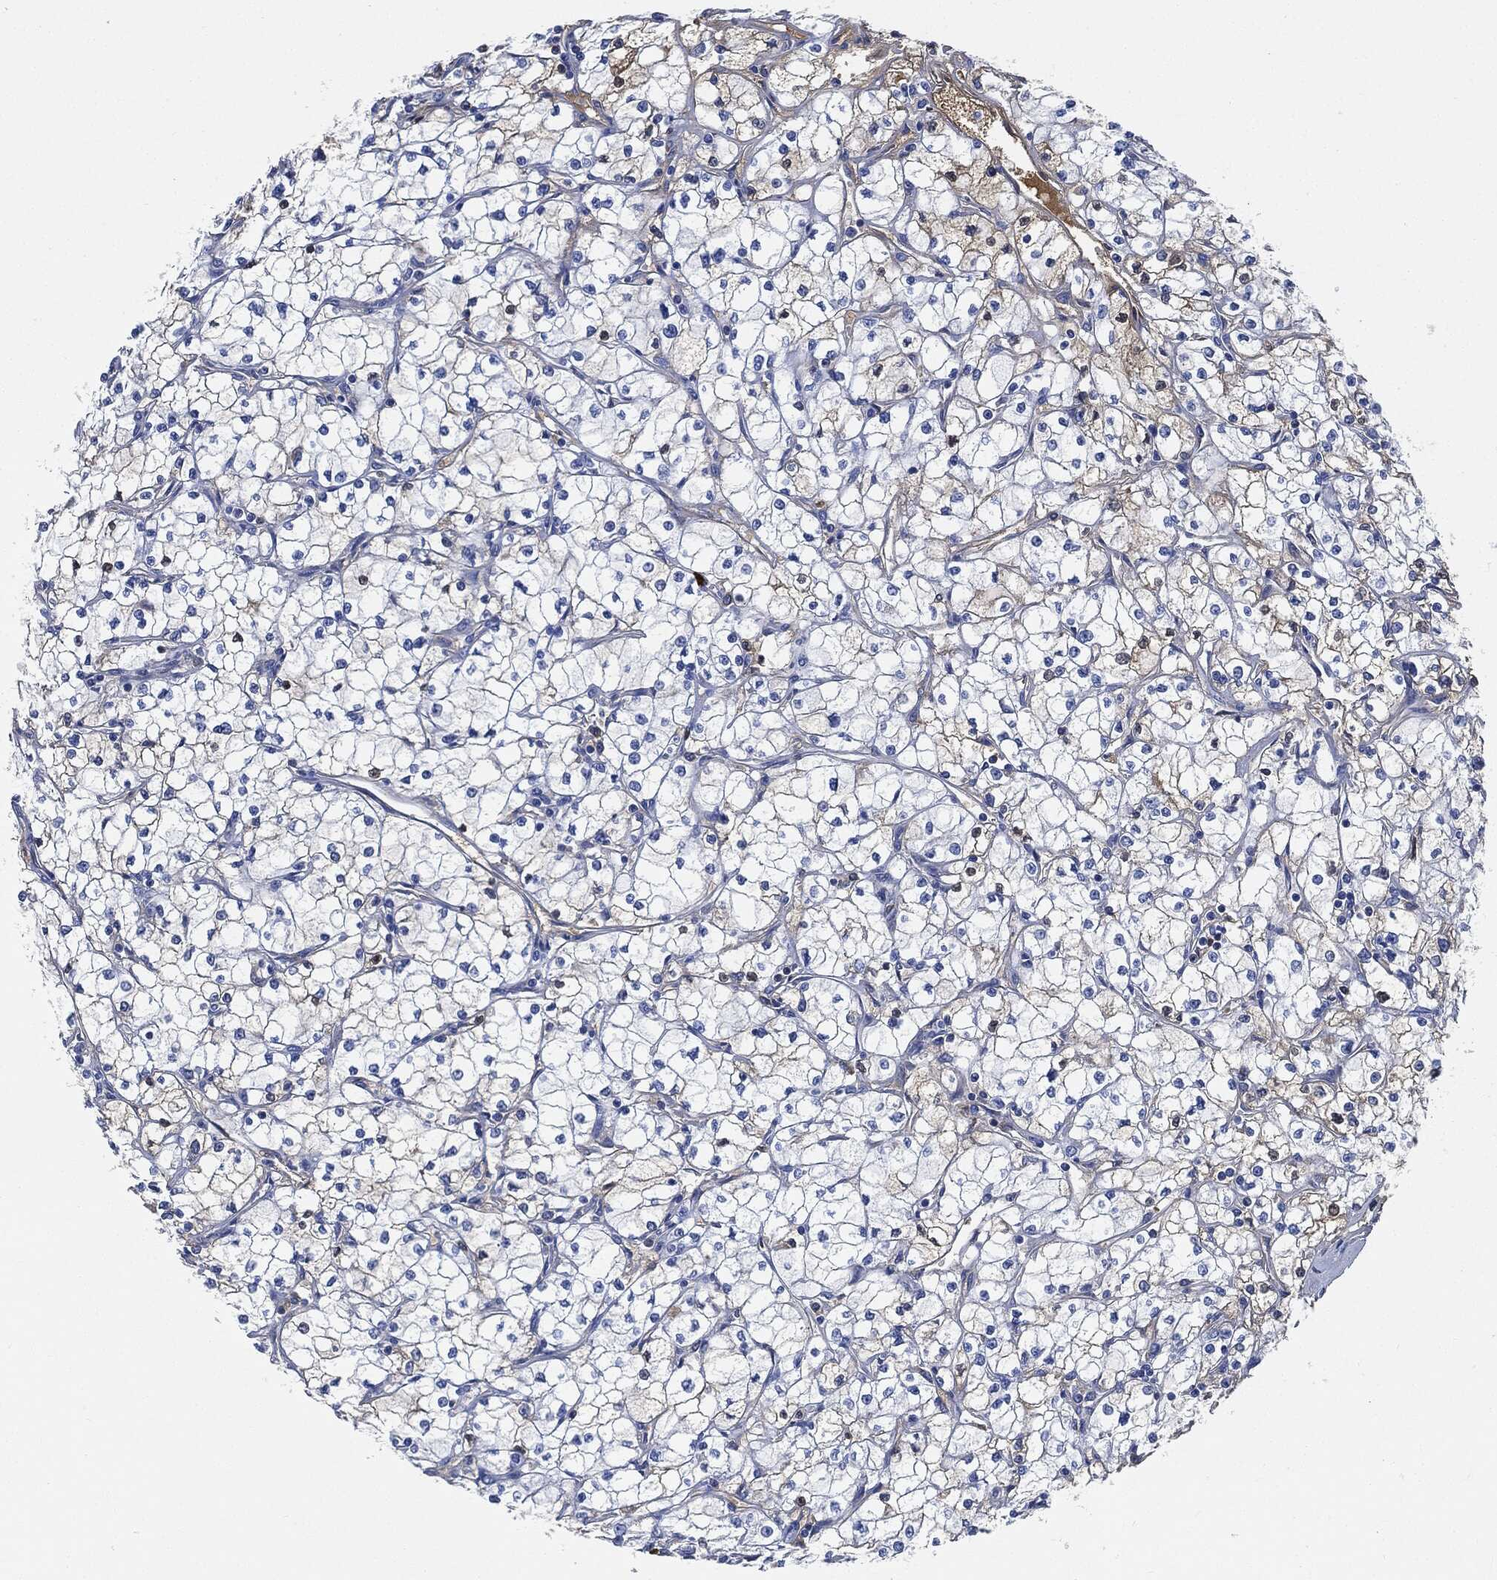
{"staining": {"intensity": "negative", "quantity": "none", "location": "none"}, "tissue": "renal cancer", "cell_type": "Tumor cells", "image_type": "cancer", "snomed": [{"axis": "morphology", "description": "Adenocarcinoma, NOS"}, {"axis": "topography", "description": "Kidney"}], "caption": "Human renal adenocarcinoma stained for a protein using IHC demonstrates no positivity in tumor cells.", "gene": "IGLV6-57", "patient": {"sex": "male", "age": 67}}